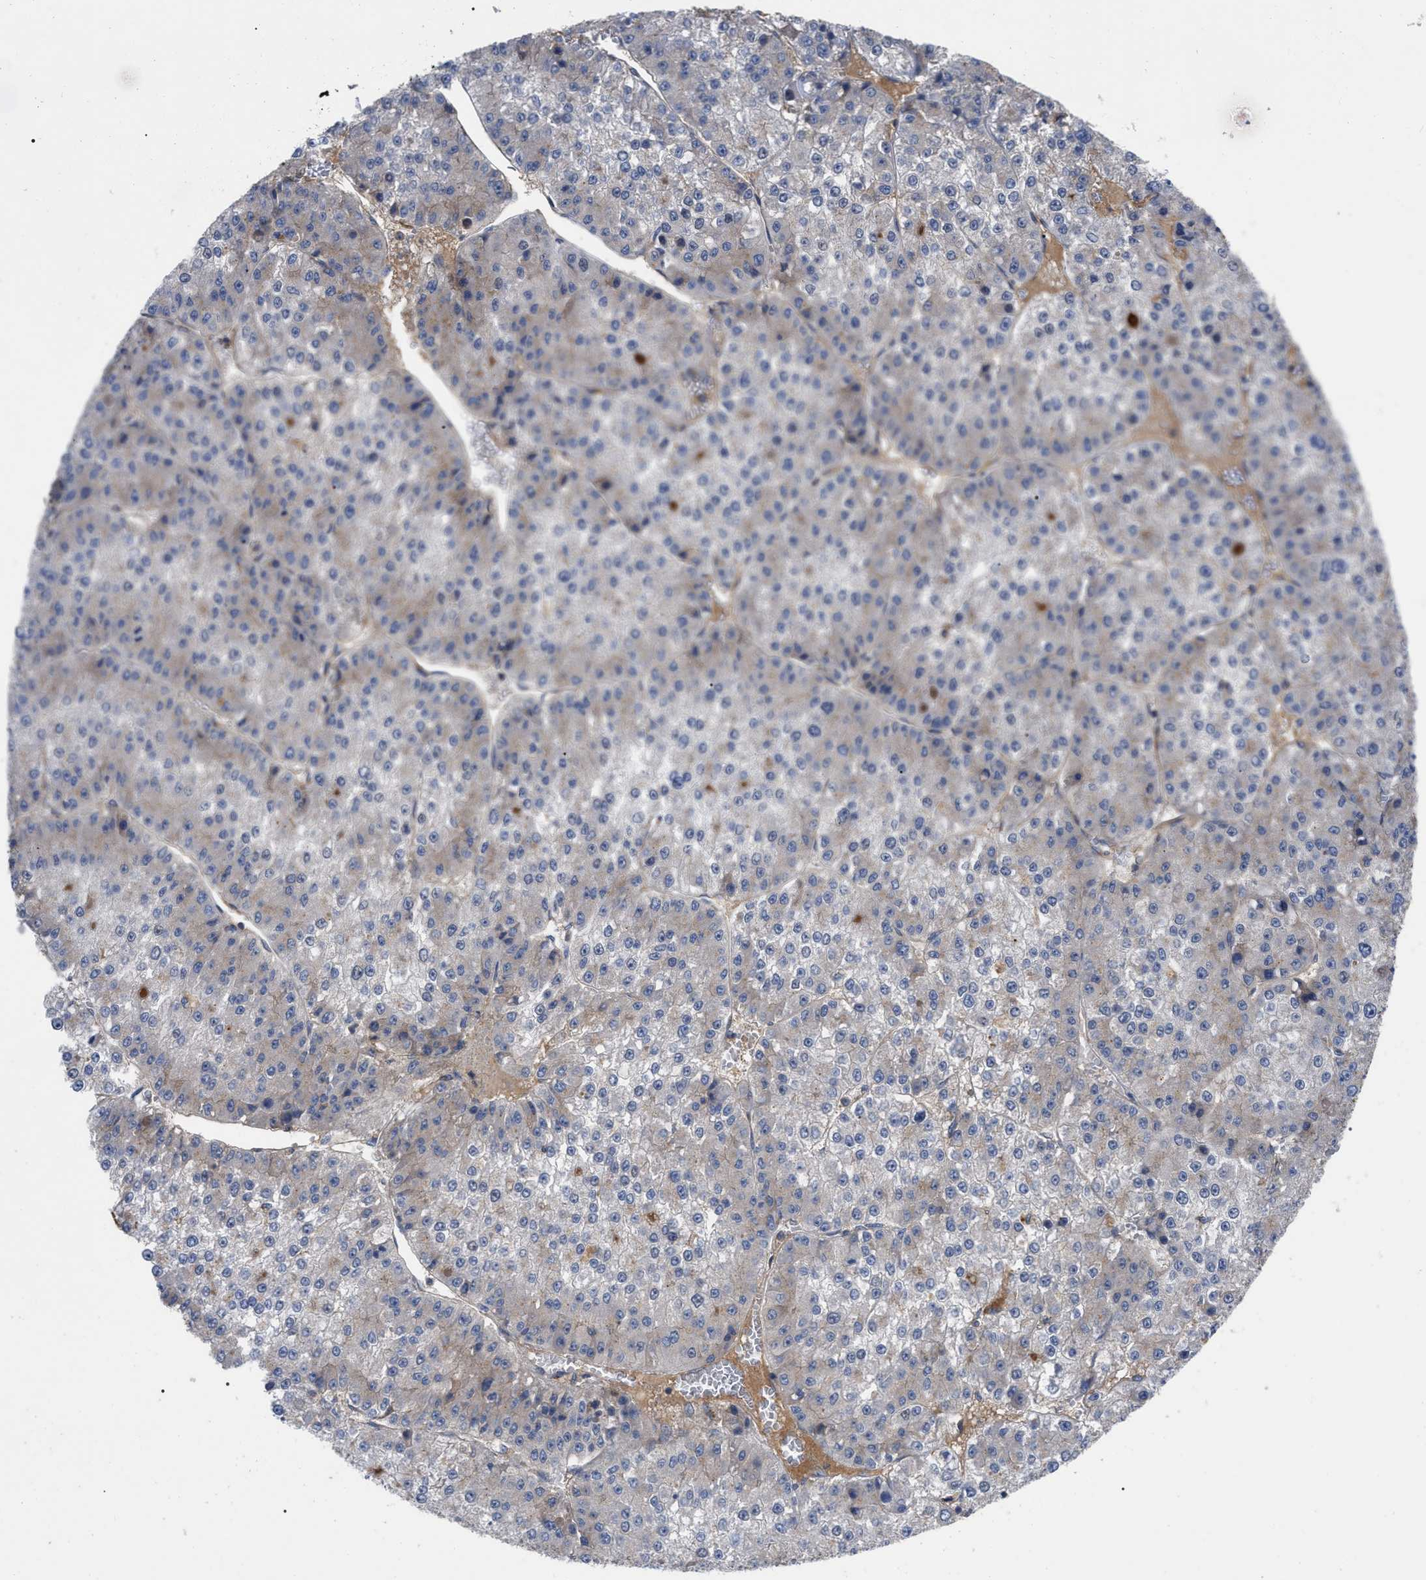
{"staining": {"intensity": "weak", "quantity": "<25%", "location": "cytoplasmic/membranous"}, "tissue": "liver cancer", "cell_type": "Tumor cells", "image_type": "cancer", "snomed": [{"axis": "morphology", "description": "Carcinoma, Hepatocellular, NOS"}, {"axis": "topography", "description": "Liver"}], "caption": "This is an immunohistochemistry micrograph of human liver cancer (hepatocellular carcinoma). There is no staining in tumor cells.", "gene": "RABEP1", "patient": {"sex": "female", "age": 73}}